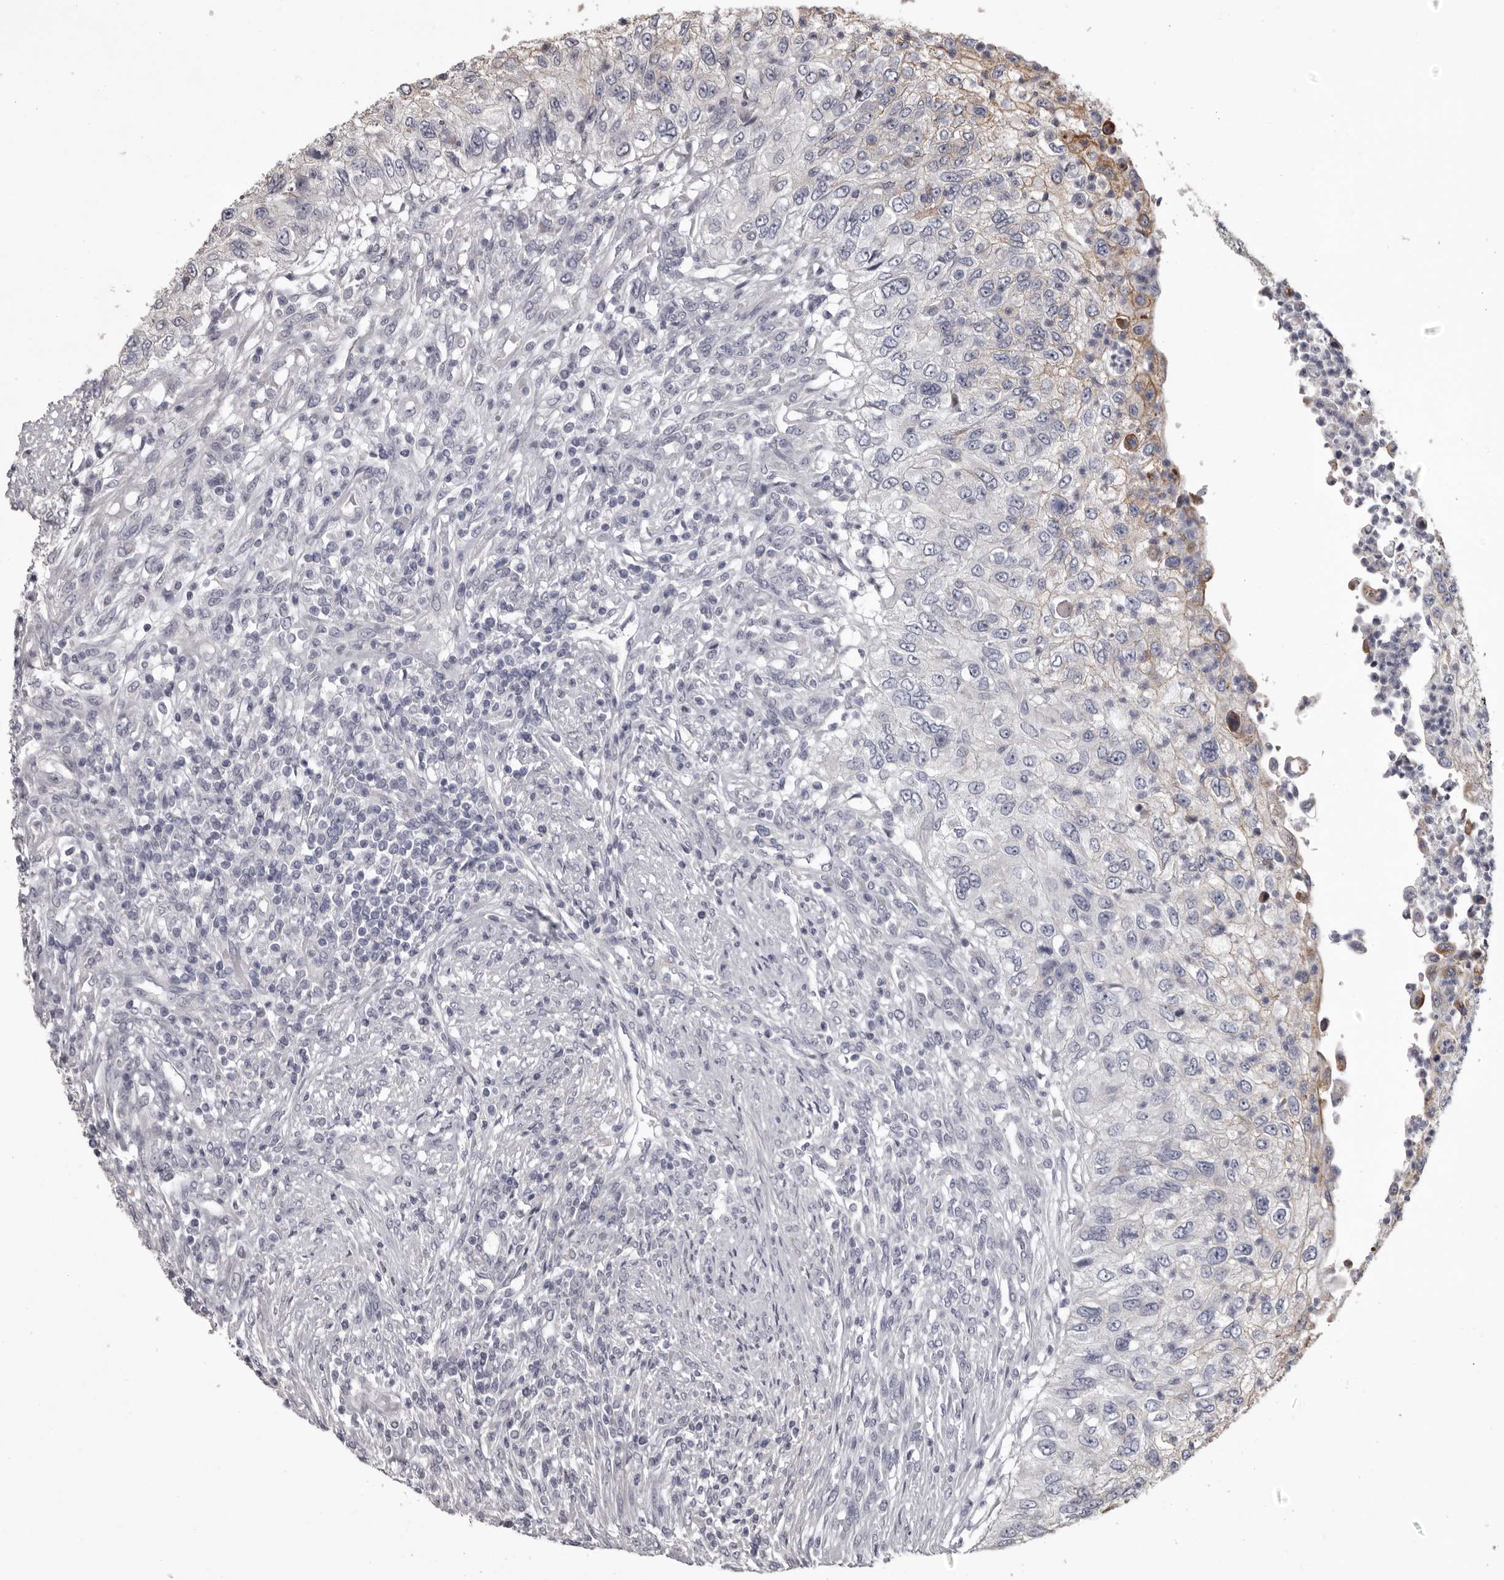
{"staining": {"intensity": "weak", "quantity": "<25%", "location": "cytoplasmic/membranous"}, "tissue": "urothelial cancer", "cell_type": "Tumor cells", "image_type": "cancer", "snomed": [{"axis": "morphology", "description": "Urothelial carcinoma, High grade"}, {"axis": "topography", "description": "Urinary bladder"}], "caption": "This is an IHC photomicrograph of urothelial carcinoma (high-grade). There is no positivity in tumor cells.", "gene": "LPAR6", "patient": {"sex": "female", "age": 60}}